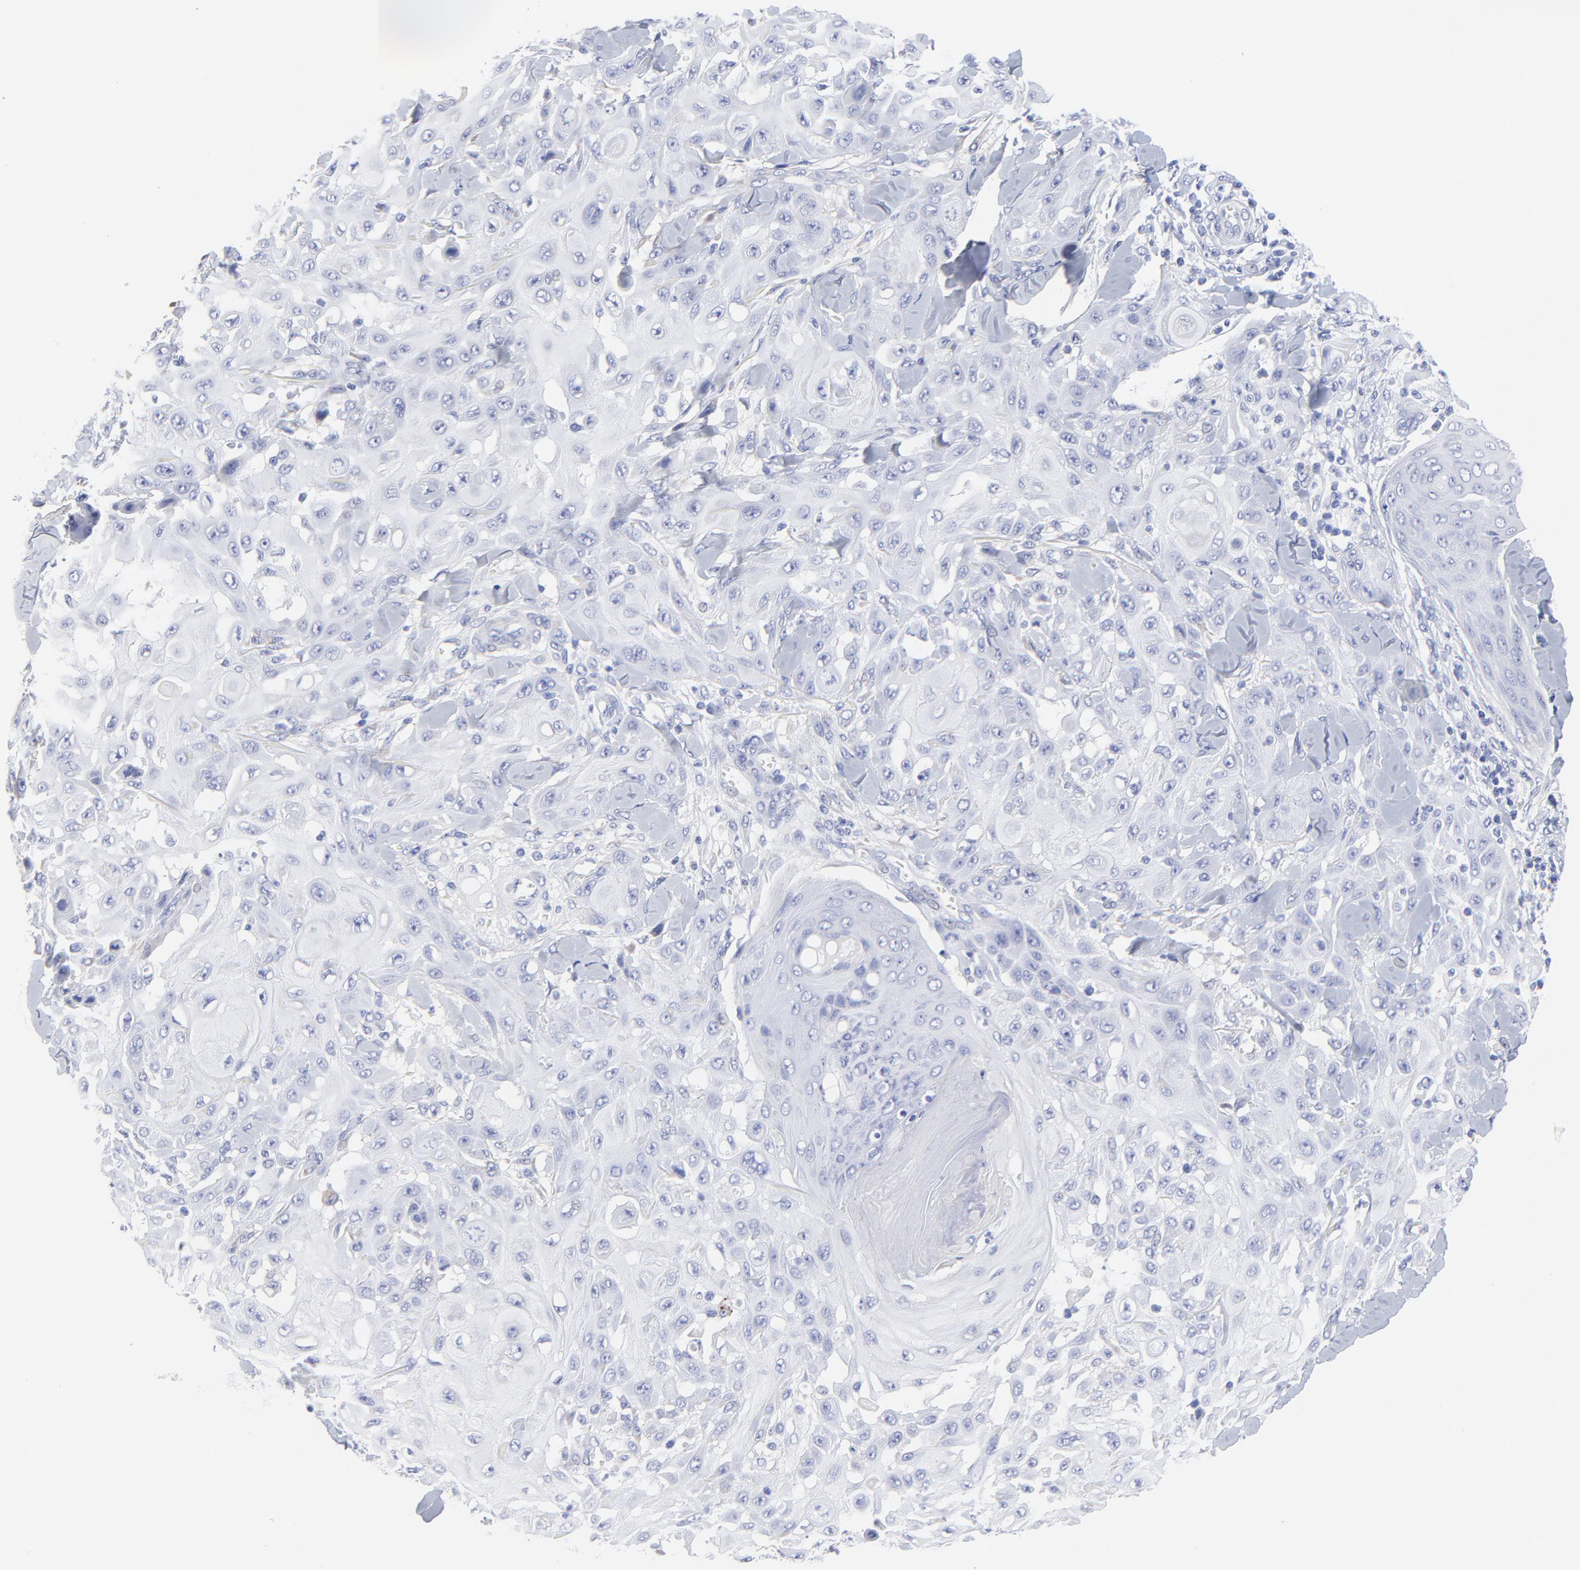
{"staining": {"intensity": "negative", "quantity": "none", "location": "none"}, "tissue": "skin cancer", "cell_type": "Tumor cells", "image_type": "cancer", "snomed": [{"axis": "morphology", "description": "Squamous cell carcinoma, NOS"}, {"axis": "topography", "description": "Skin"}], "caption": "Skin cancer was stained to show a protein in brown. There is no significant staining in tumor cells.", "gene": "DUSP9", "patient": {"sex": "male", "age": 24}}